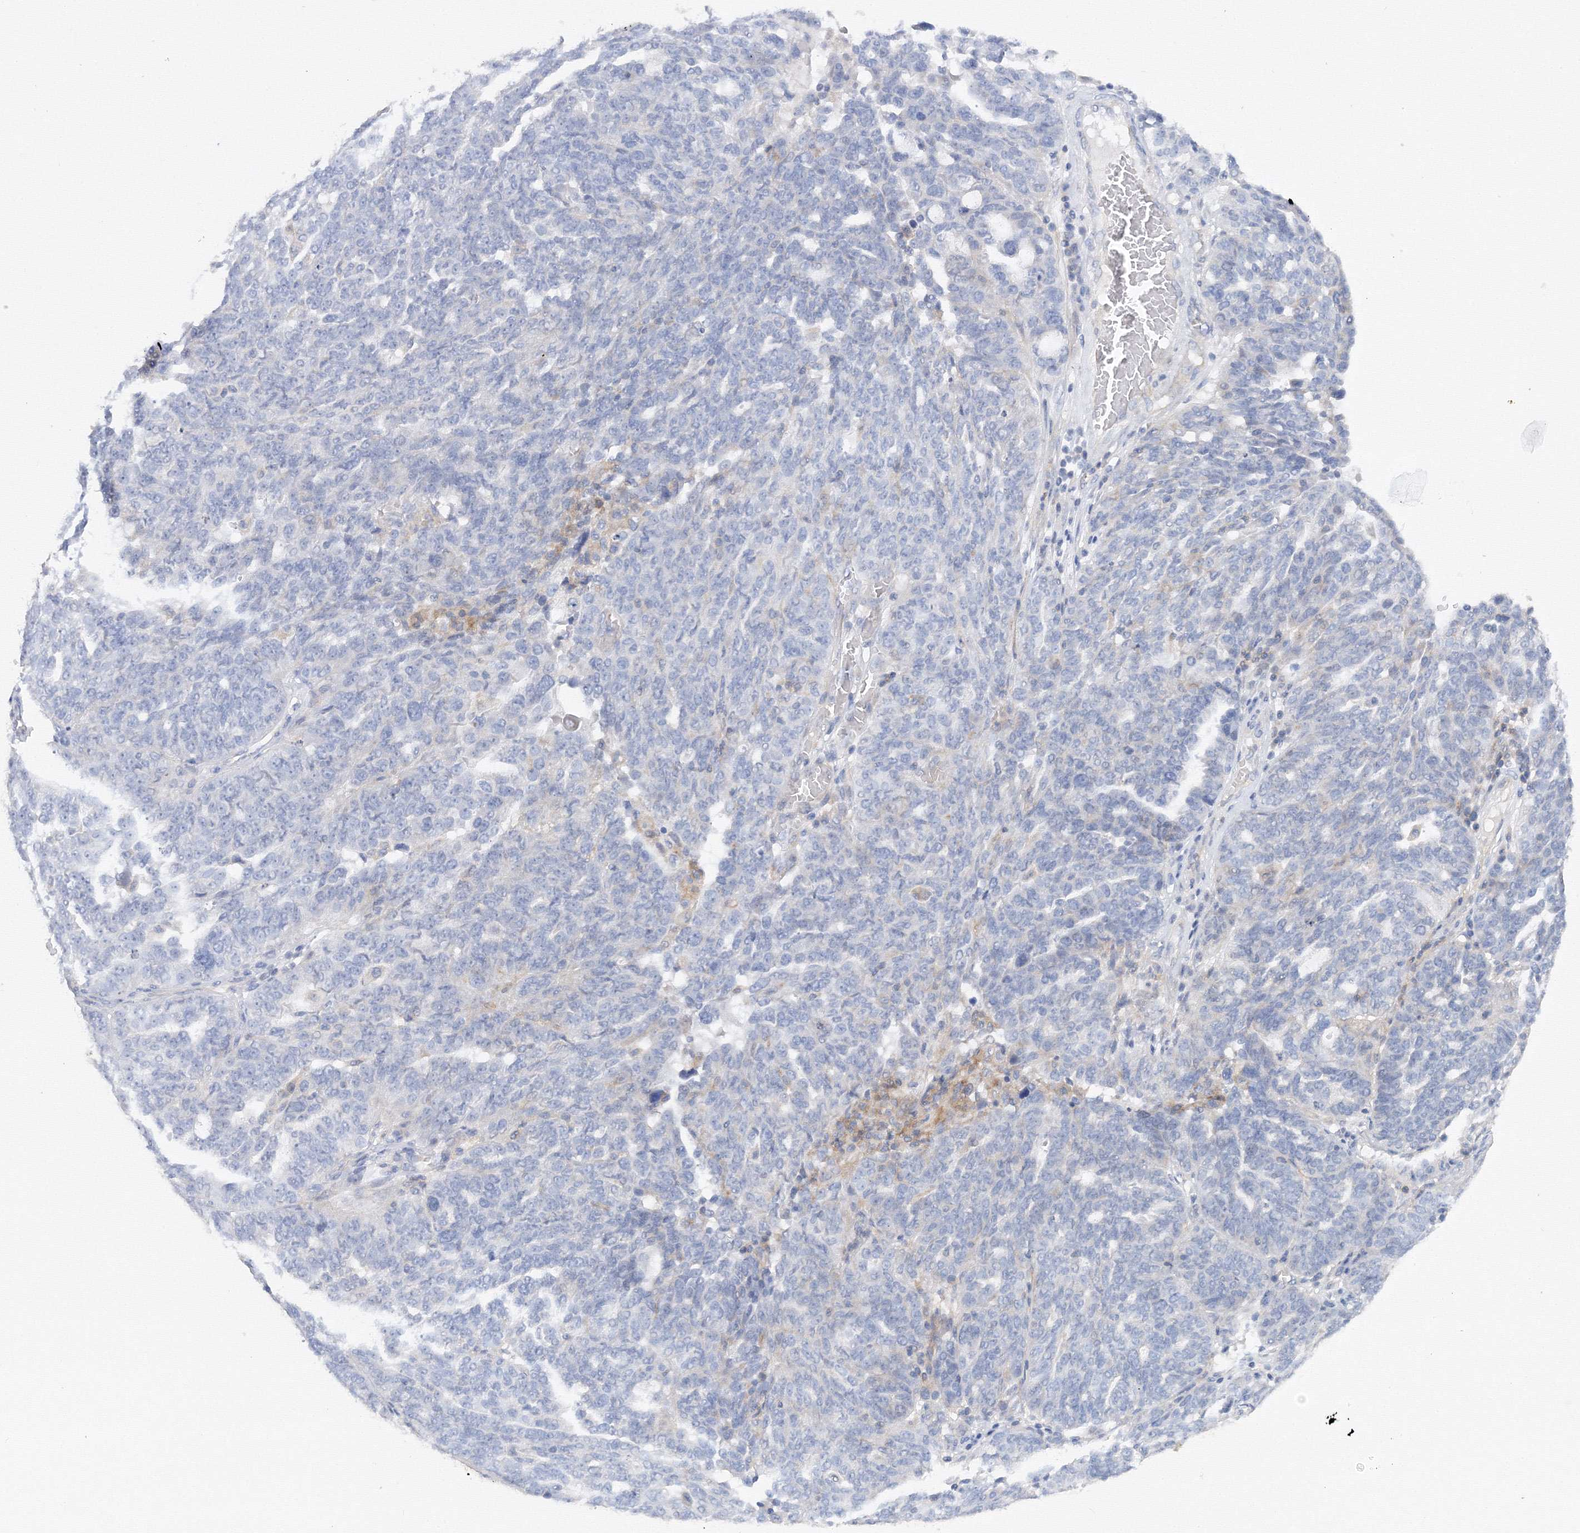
{"staining": {"intensity": "negative", "quantity": "none", "location": "none"}, "tissue": "ovarian cancer", "cell_type": "Tumor cells", "image_type": "cancer", "snomed": [{"axis": "morphology", "description": "Cystadenocarcinoma, serous, NOS"}, {"axis": "topography", "description": "Ovary"}], "caption": "A micrograph of ovarian serous cystadenocarcinoma stained for a protein shows no brown staining in tumor cells.", "gene": "DIS3L2", "patient": {"sex": "female", "age": 59}}